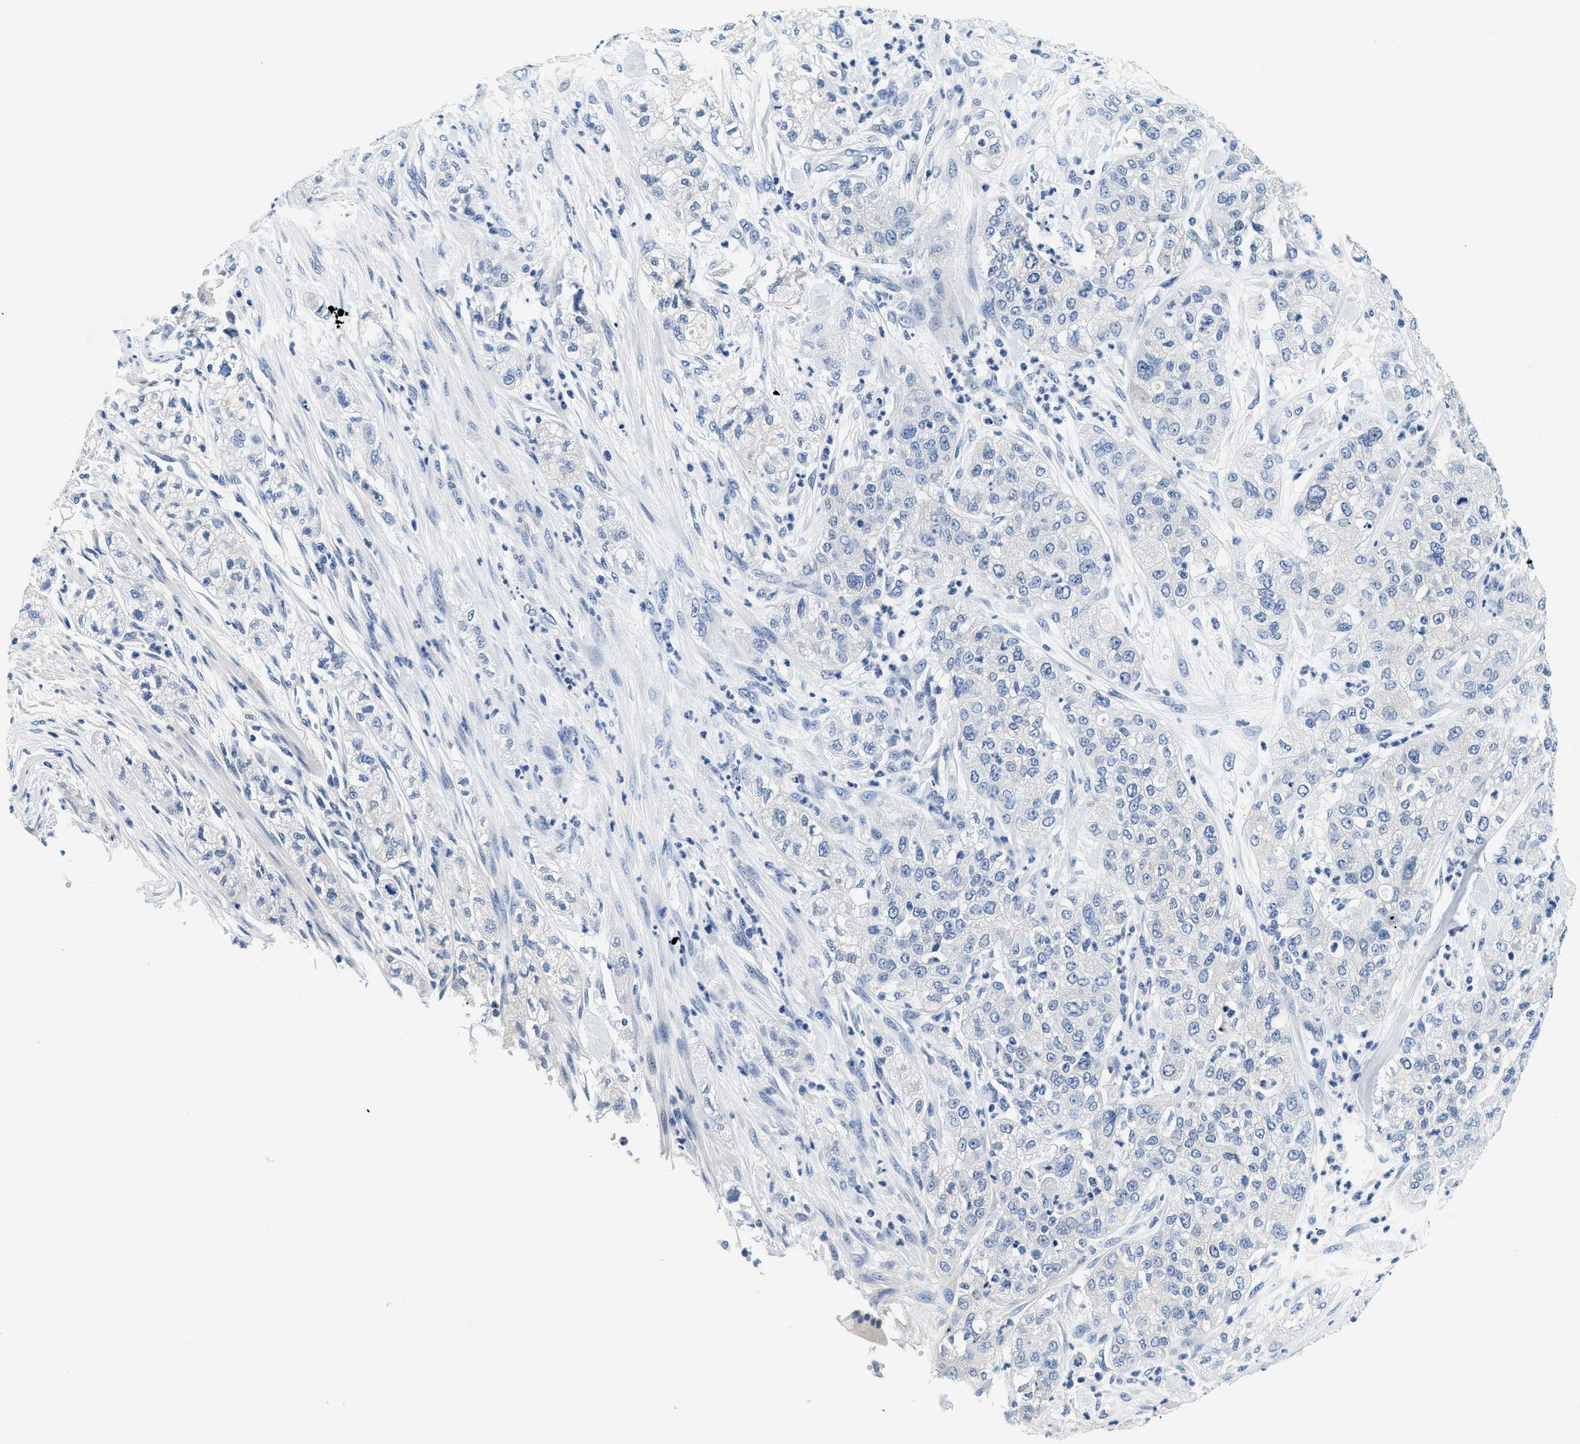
{"staining": {"intensity": "negative", "quantity": "none", "location": "none"}, "tissue": "pancreatic cancer", "cell_type": "Tumor cells", "image_type": "cancer", "snomed": [{"axis": "morphology", "description": "Adenocarcinoma, NOS"}, {"axis": "topography", "description": "Pancreas"}], "caption": "Photomicrograph shows no protein expression in tumor cells of pancreatic adenocarcinoma tissue.", "gene": "GSTM3", "patient": {"sex": "female", "age": 78}}